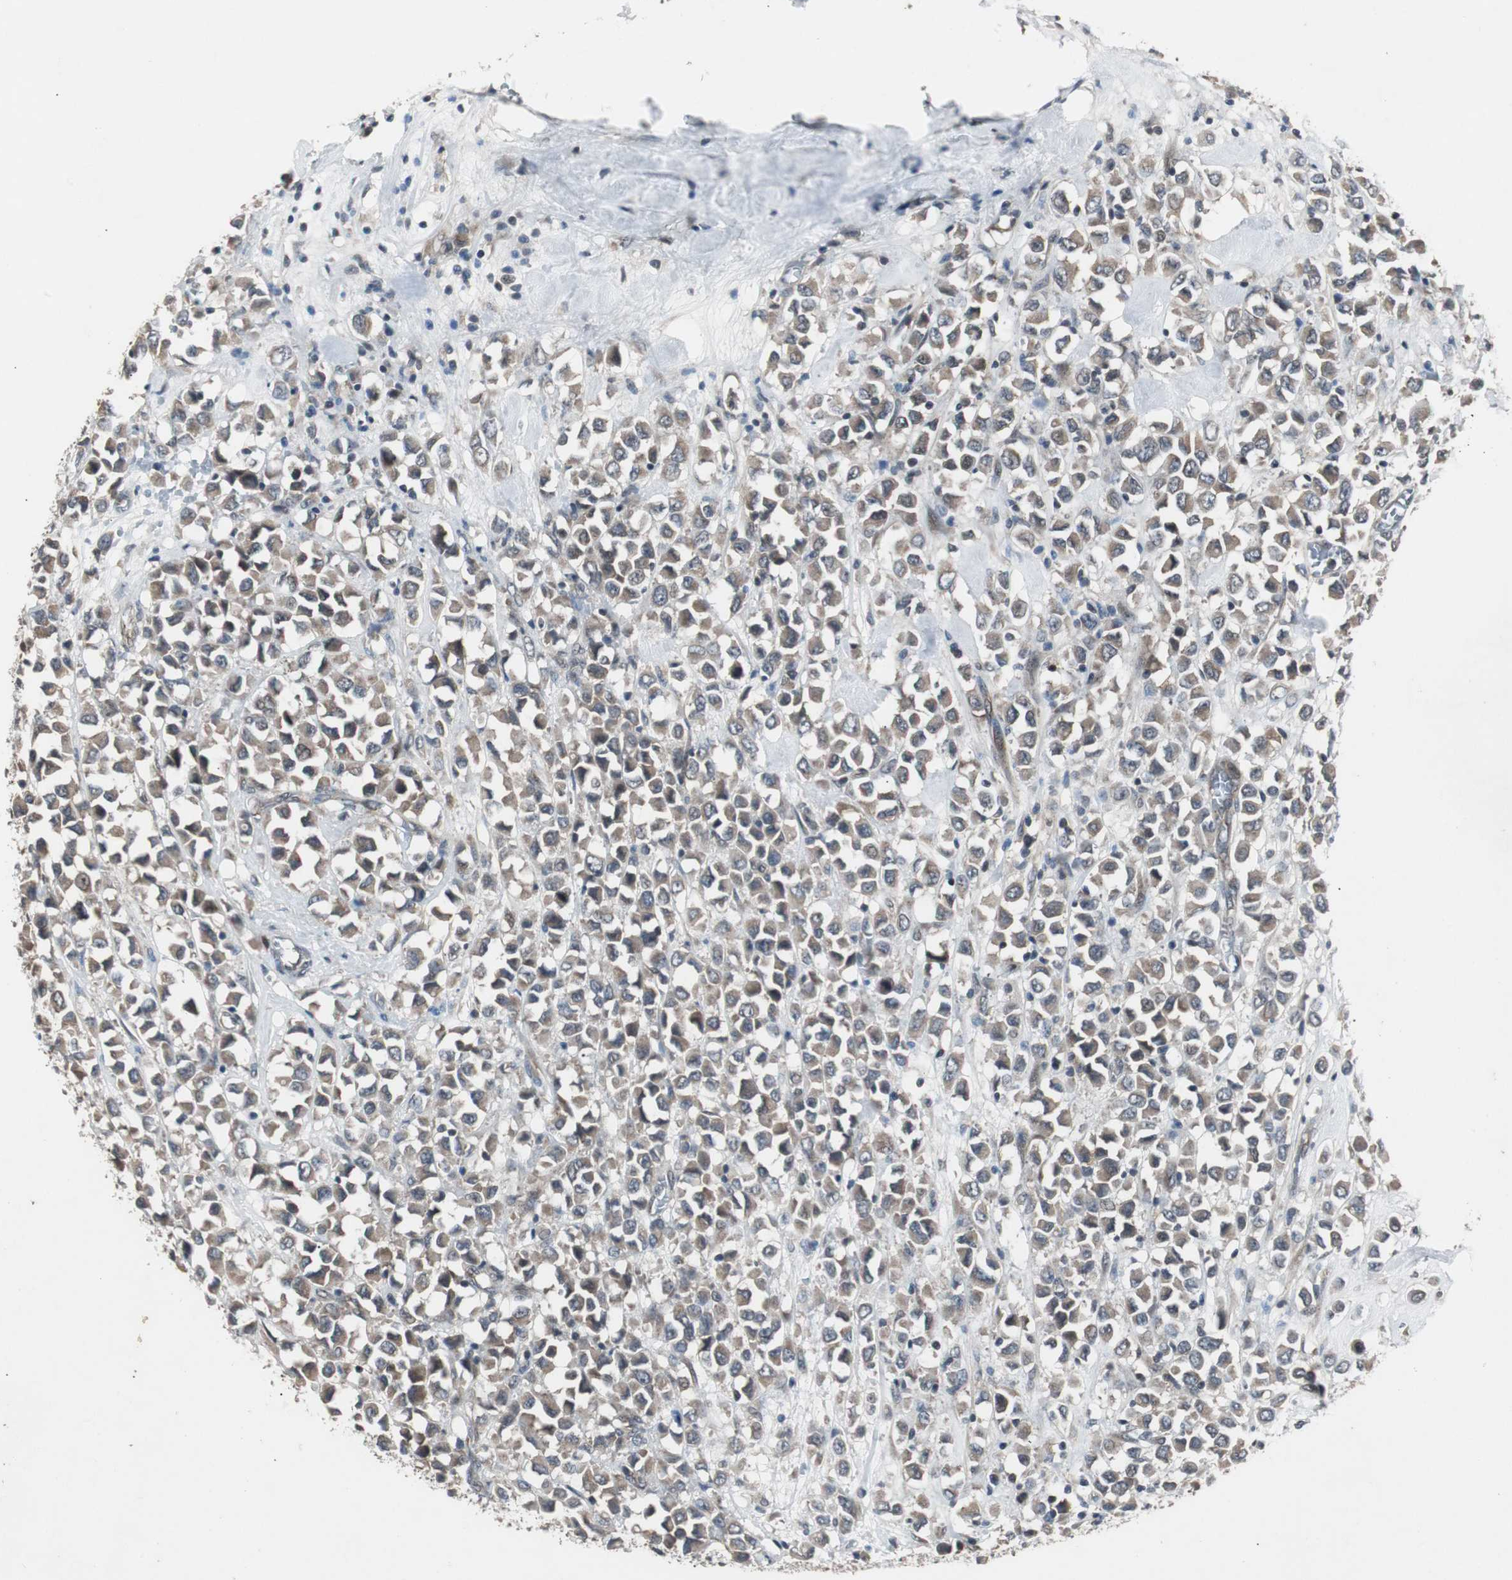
{"staining": {"intensity": "weak", "quantity": ">75%", "location": "cytoplasmic/membranous"}, "tissue": "breast cancer", "cell_type": "Tumor cells", "image_type": "cancer", "snomed": [{"axis": "morphology", "description": "Duct carcinoma"}, {"axis": "topography", "description": "Breast"}], "caption": "Protein staining of breast infiltrating ductal carcinoma tissue demonstrates weak cytoplasmic/membranous expression in approximately >75% of tumor cells. The protein of interest is shown in brown color, while the nuclei are stained blue.", "gene": "ZMPSTE24", "patient": {"sex": "female", "age": 61}}